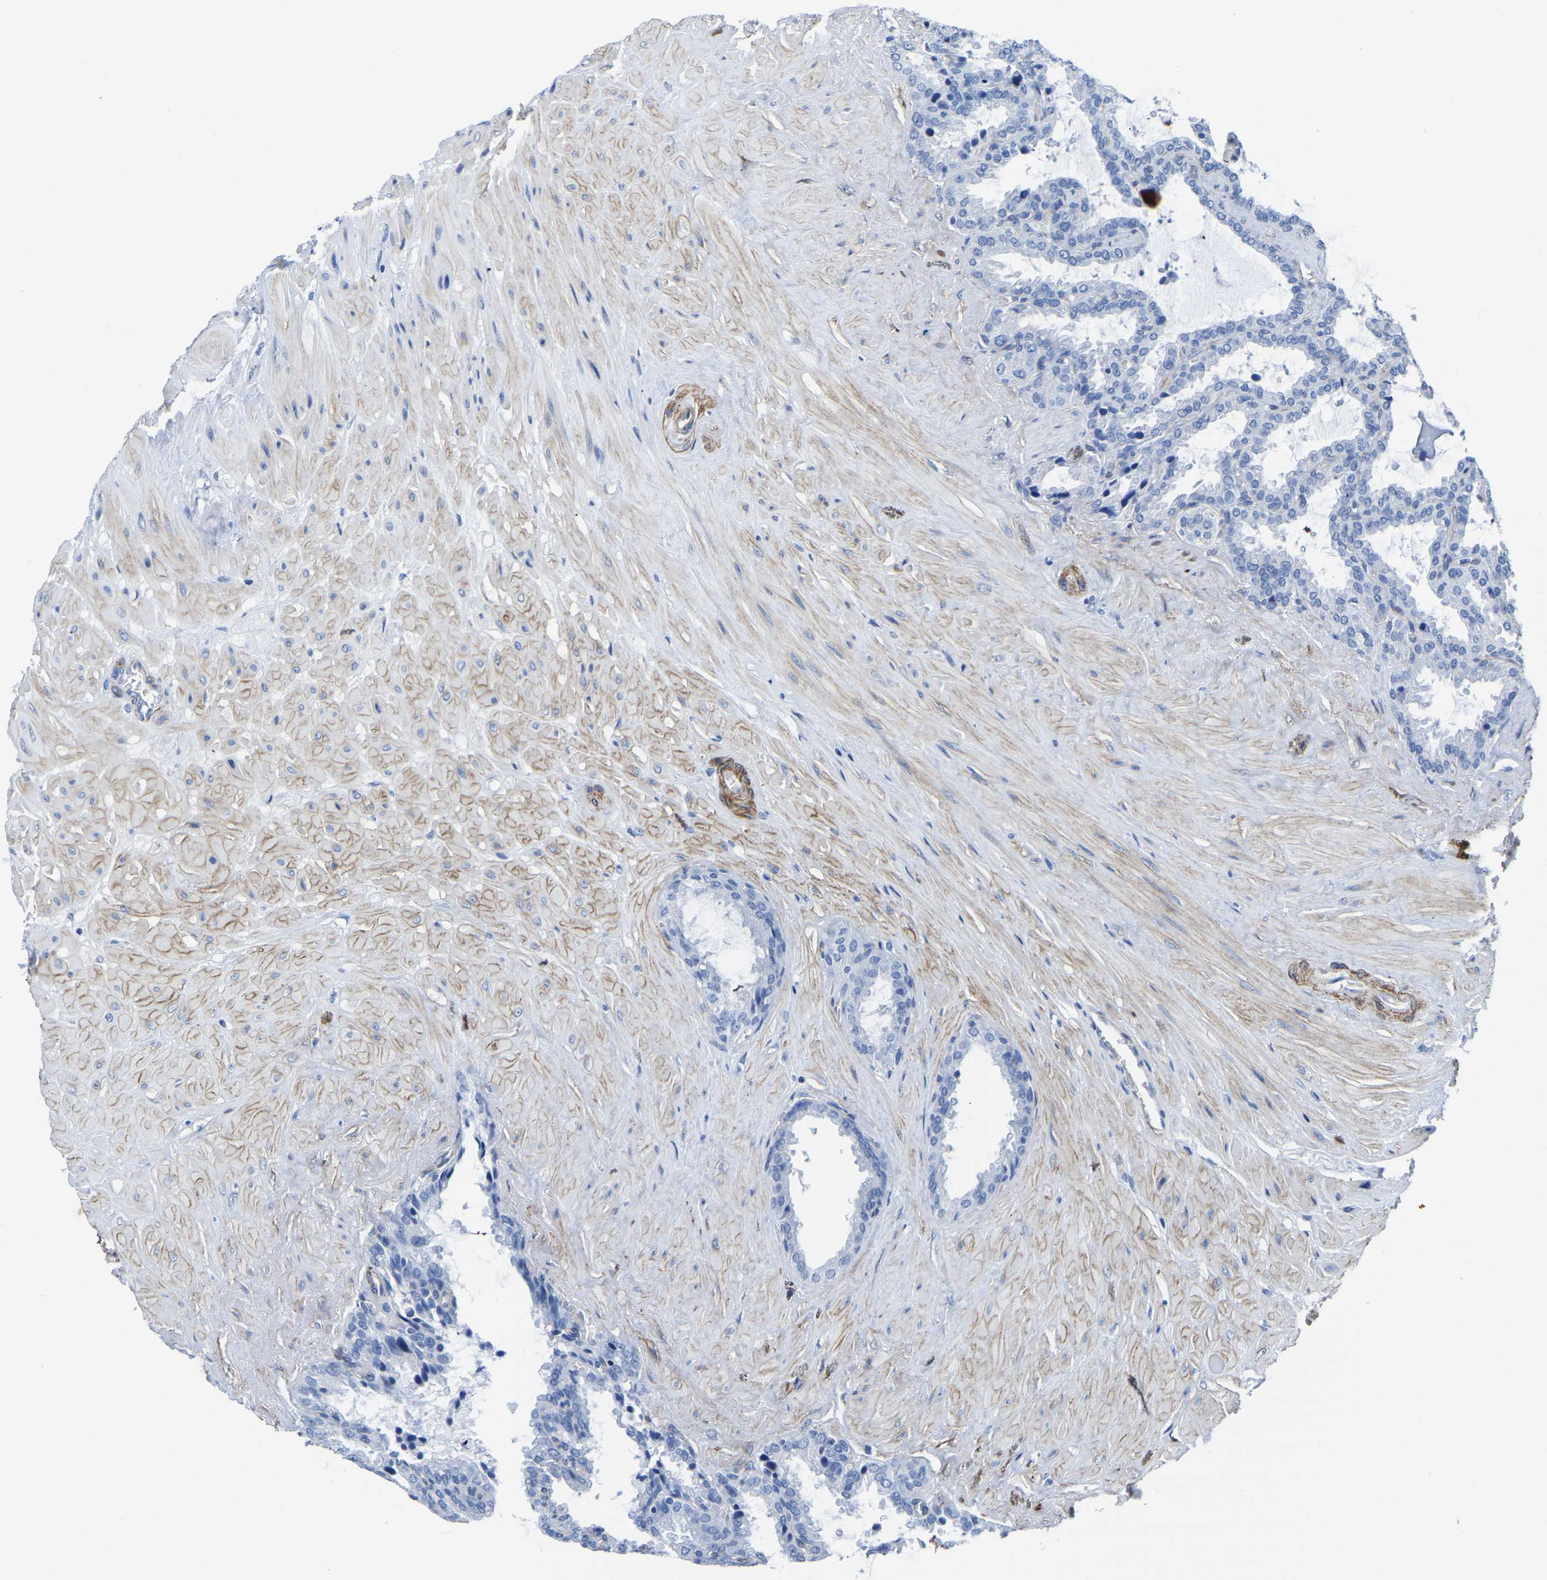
{"staining": {"intensity": "negative", "quantity": "none", "location": "none"}, "tissue": "seminal vesicle", "cell_type": "Glandular cells", "image_type": "normal", "snomed": [{"axis": "morphology", "description": "Normal tissue, NOS"}, {"axis": "topography", "description": "Seminal veicle"}], "caption": "Seminal vesicle was stained to show a protein in brown. There is no significant staining in glandular cells. Nuclei are stained in blue.", "gene": "SLC45A3", "patient": {"sex": "male", "age": 46}}